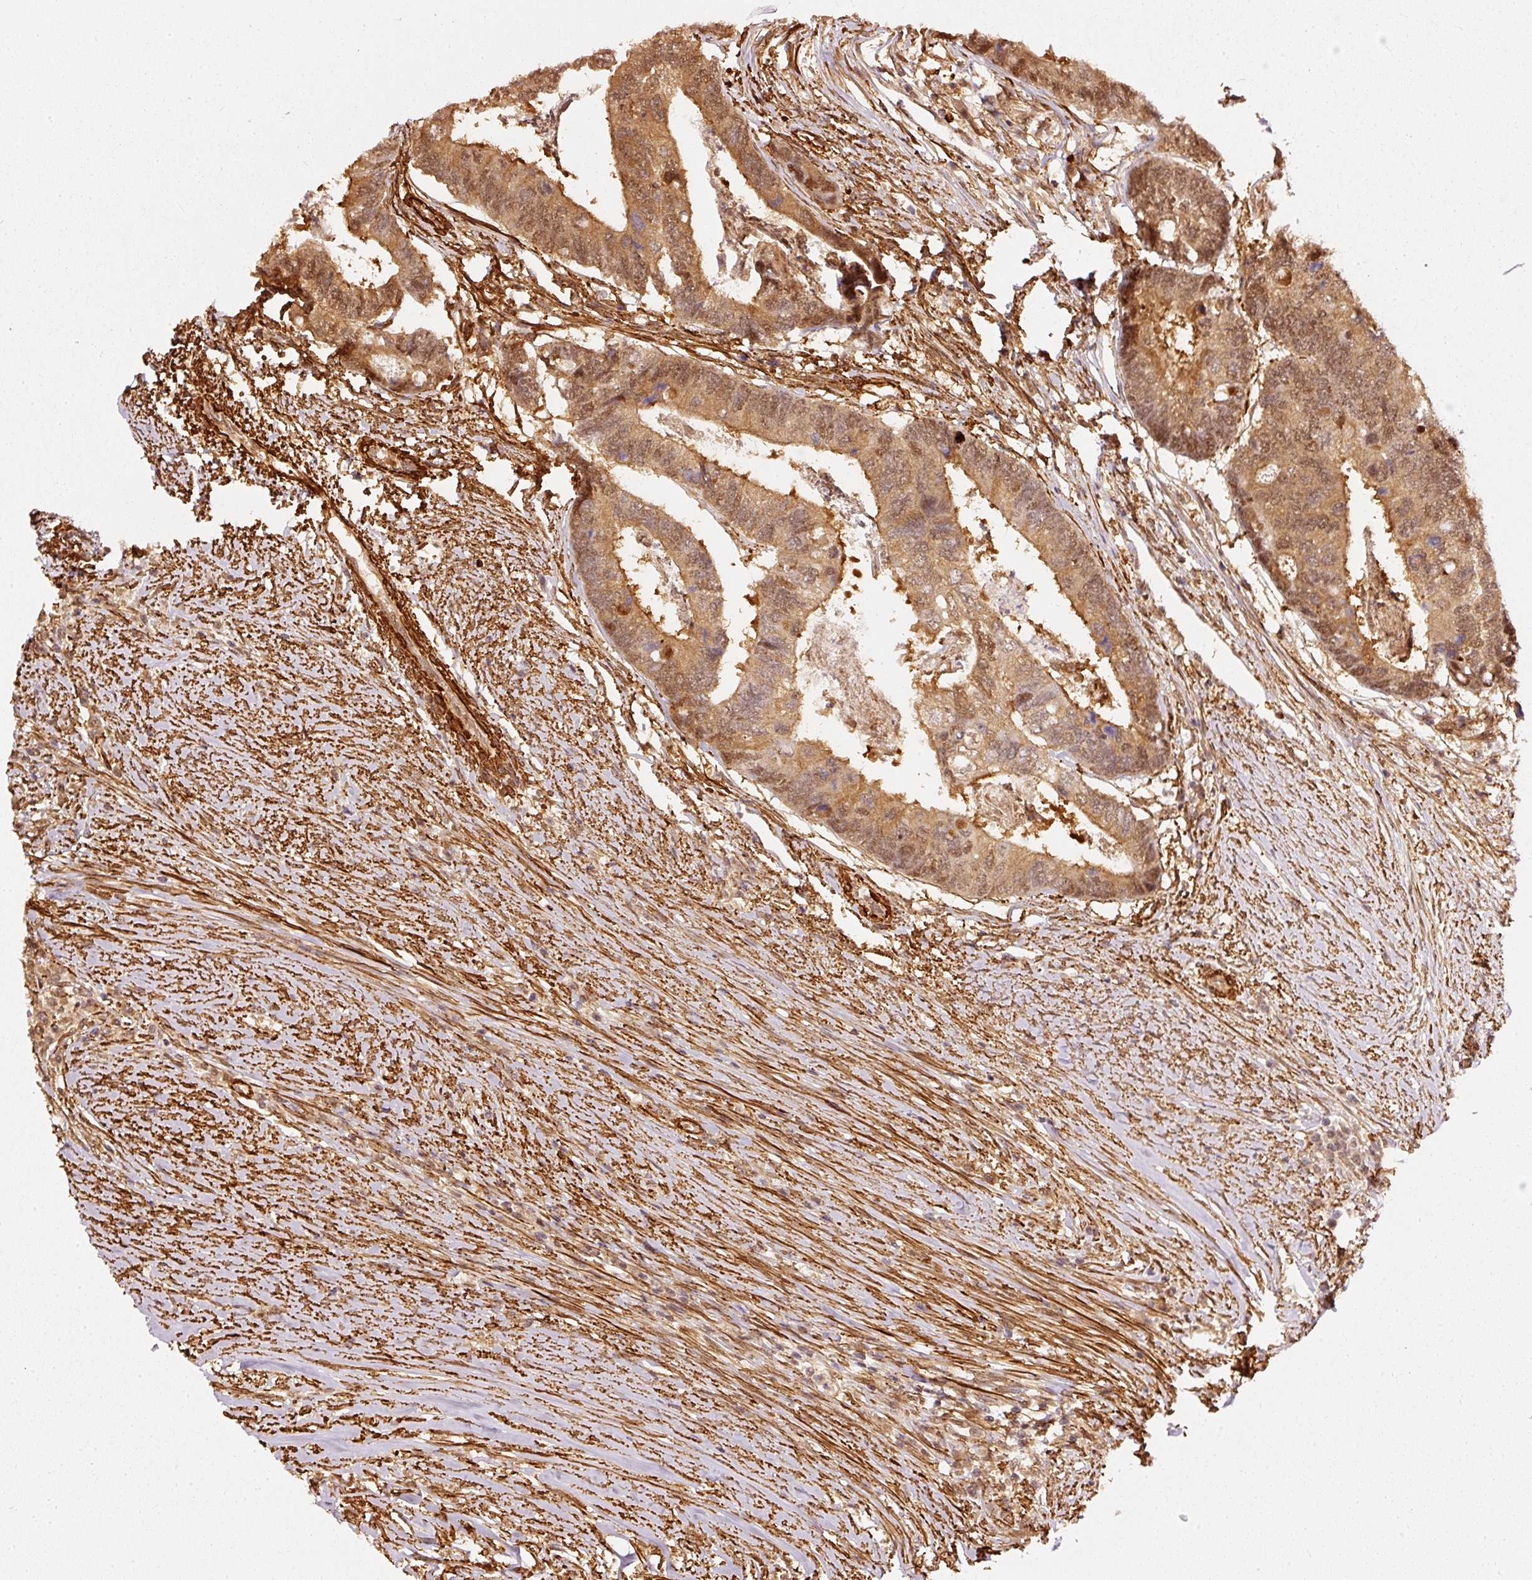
{"staining": {"intensity": "moderate", "quantity": ">75%", "location": "cytoplasmic/membranous,nuclear"}, "tissue": "colorectal cancer", "cell_type": "Tumor cells", "image_type": "cancer", "snomed": [{"axis": "morphology", "description": "Adenocarcinoma, NOS"}, {"axis": "topography", "description": "Colon"}], "caption": "Moderate cytoplasmic/membranous and nuclear protein staining is seen in about >75% of tumor cells in colorectal cancer (adenocarcinoma). The protein is shown in brown color, while the nuclei are stained blue.", "gene": "PSMD1", "patient": {"sex": "female", "age": 67}}